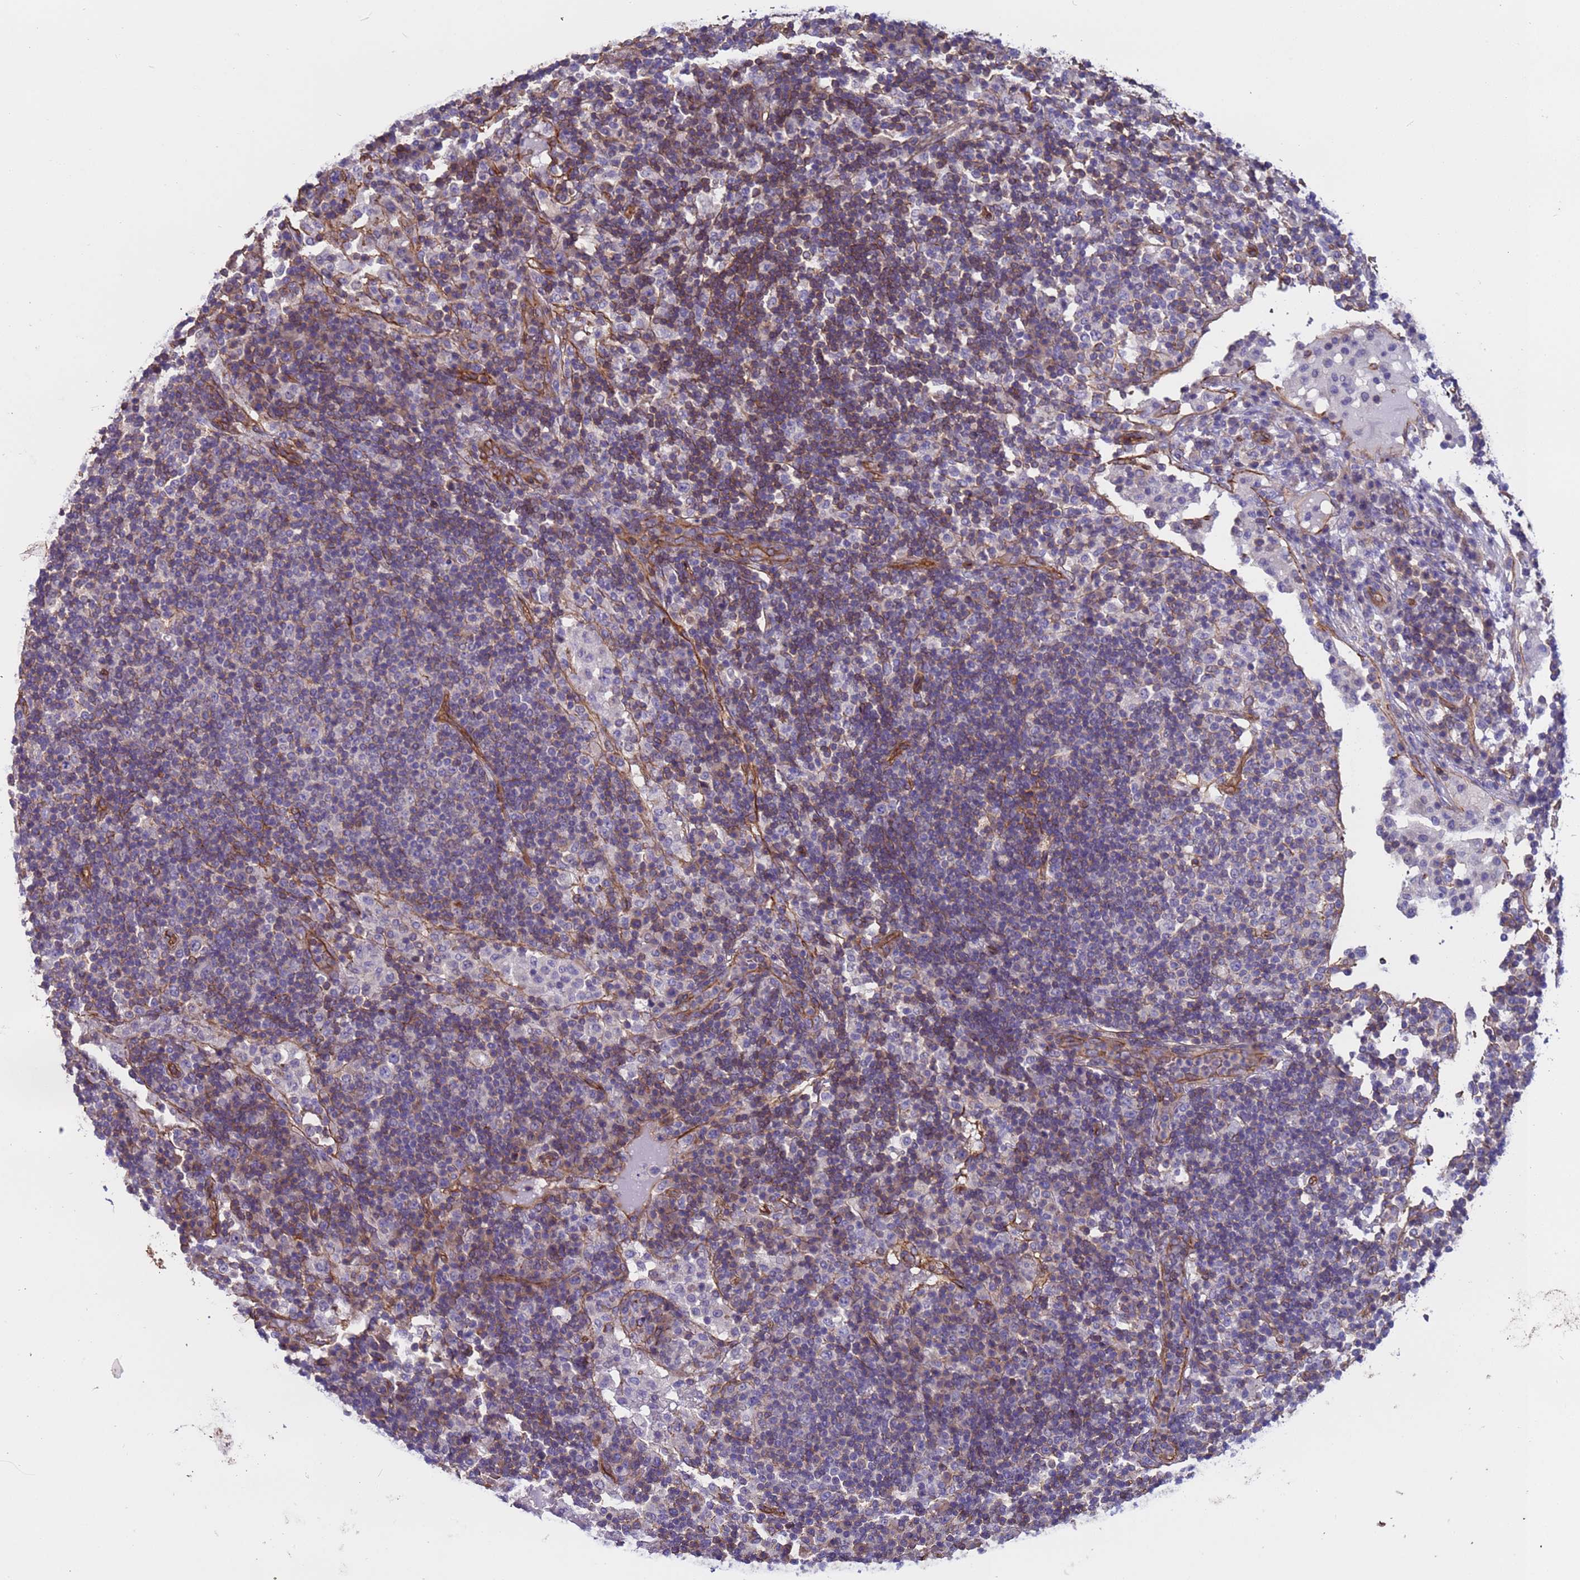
{"staining": {"intensity": "strong", "quantity": "<25%", "location": "cytoplasmic/membranous"}, "tissue": "lymph node", "cell_type": "Germinal center cells", "image_type": "normal", "snomed": [{"axis": "morphology", "description": "Normal tissue, NOS"}, {"axis": "topography", "description": "Lymph node"}], "caption": "DAB (3,3'-diaminobenzidine) immunohistochemical staining of unremarkable human lymph node shows strong cytoplasmic/membranous protein positivity in approximately <25% of germinal center cells.", "gene": "ZNF248", "patient": {"sex": "female", "age": 53}}